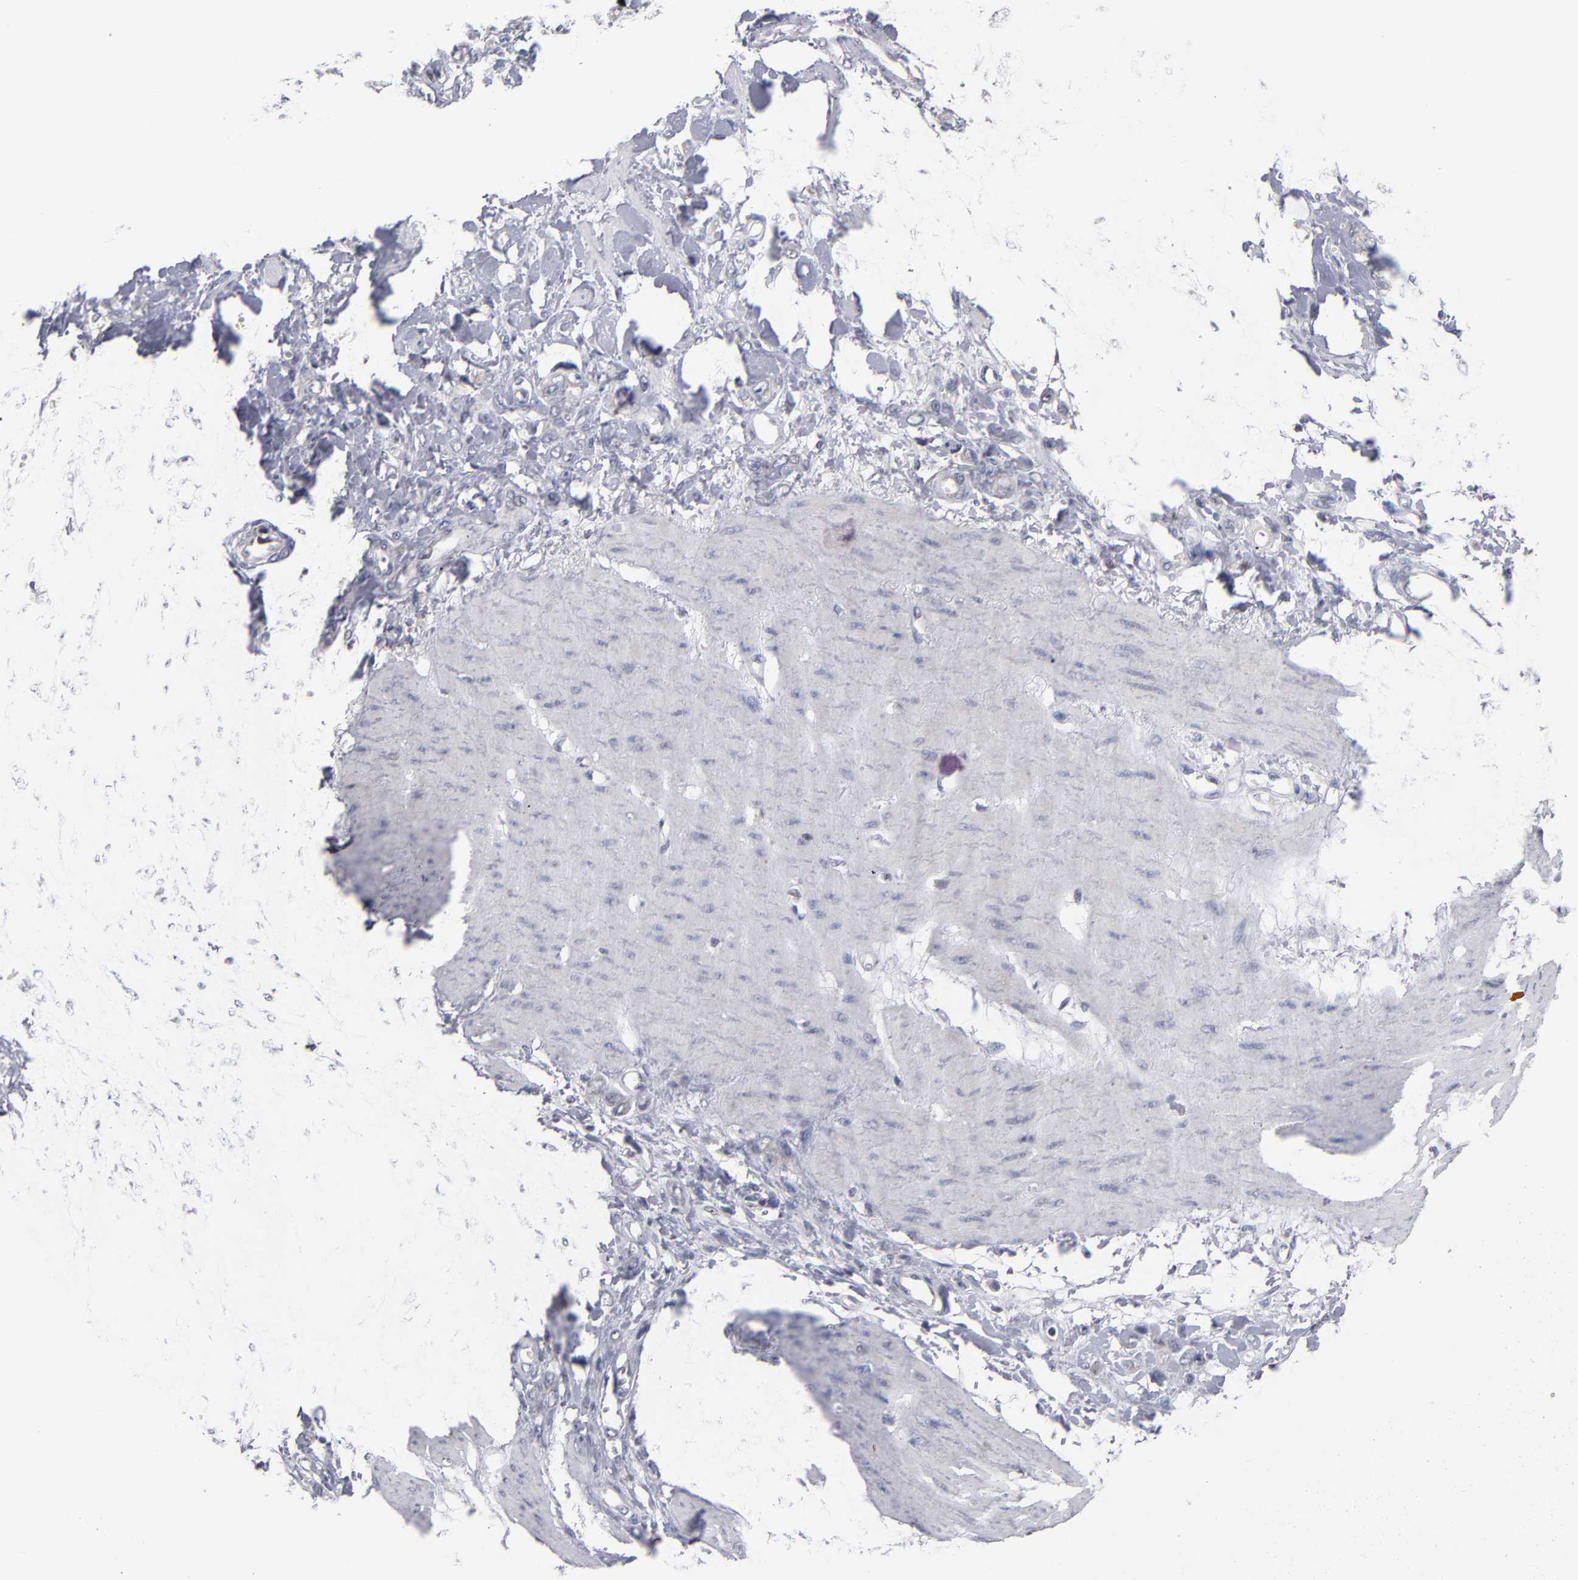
{"staining": {"intensity": "negative", "quantity": "none", "location": "none"}, "tissue": "stomach cancer", "cell_type": "Tumor cells", "image_type": "cancer", "snomed": [{"axis": "morphology", "description": "Normal tissue, NOS"}, {"axis": "morphology", "description": "Adenocarcinoma, NOS"}, {"axis": "topography", "description": "Stomach"}], "caption": "Stomach cancer (adenocarcinoma) was stained to show a protein in brown. There is no significant positivity in tumor cells.", "gene": "ODF2", "patient": {"sex": "male", "age": 82}}